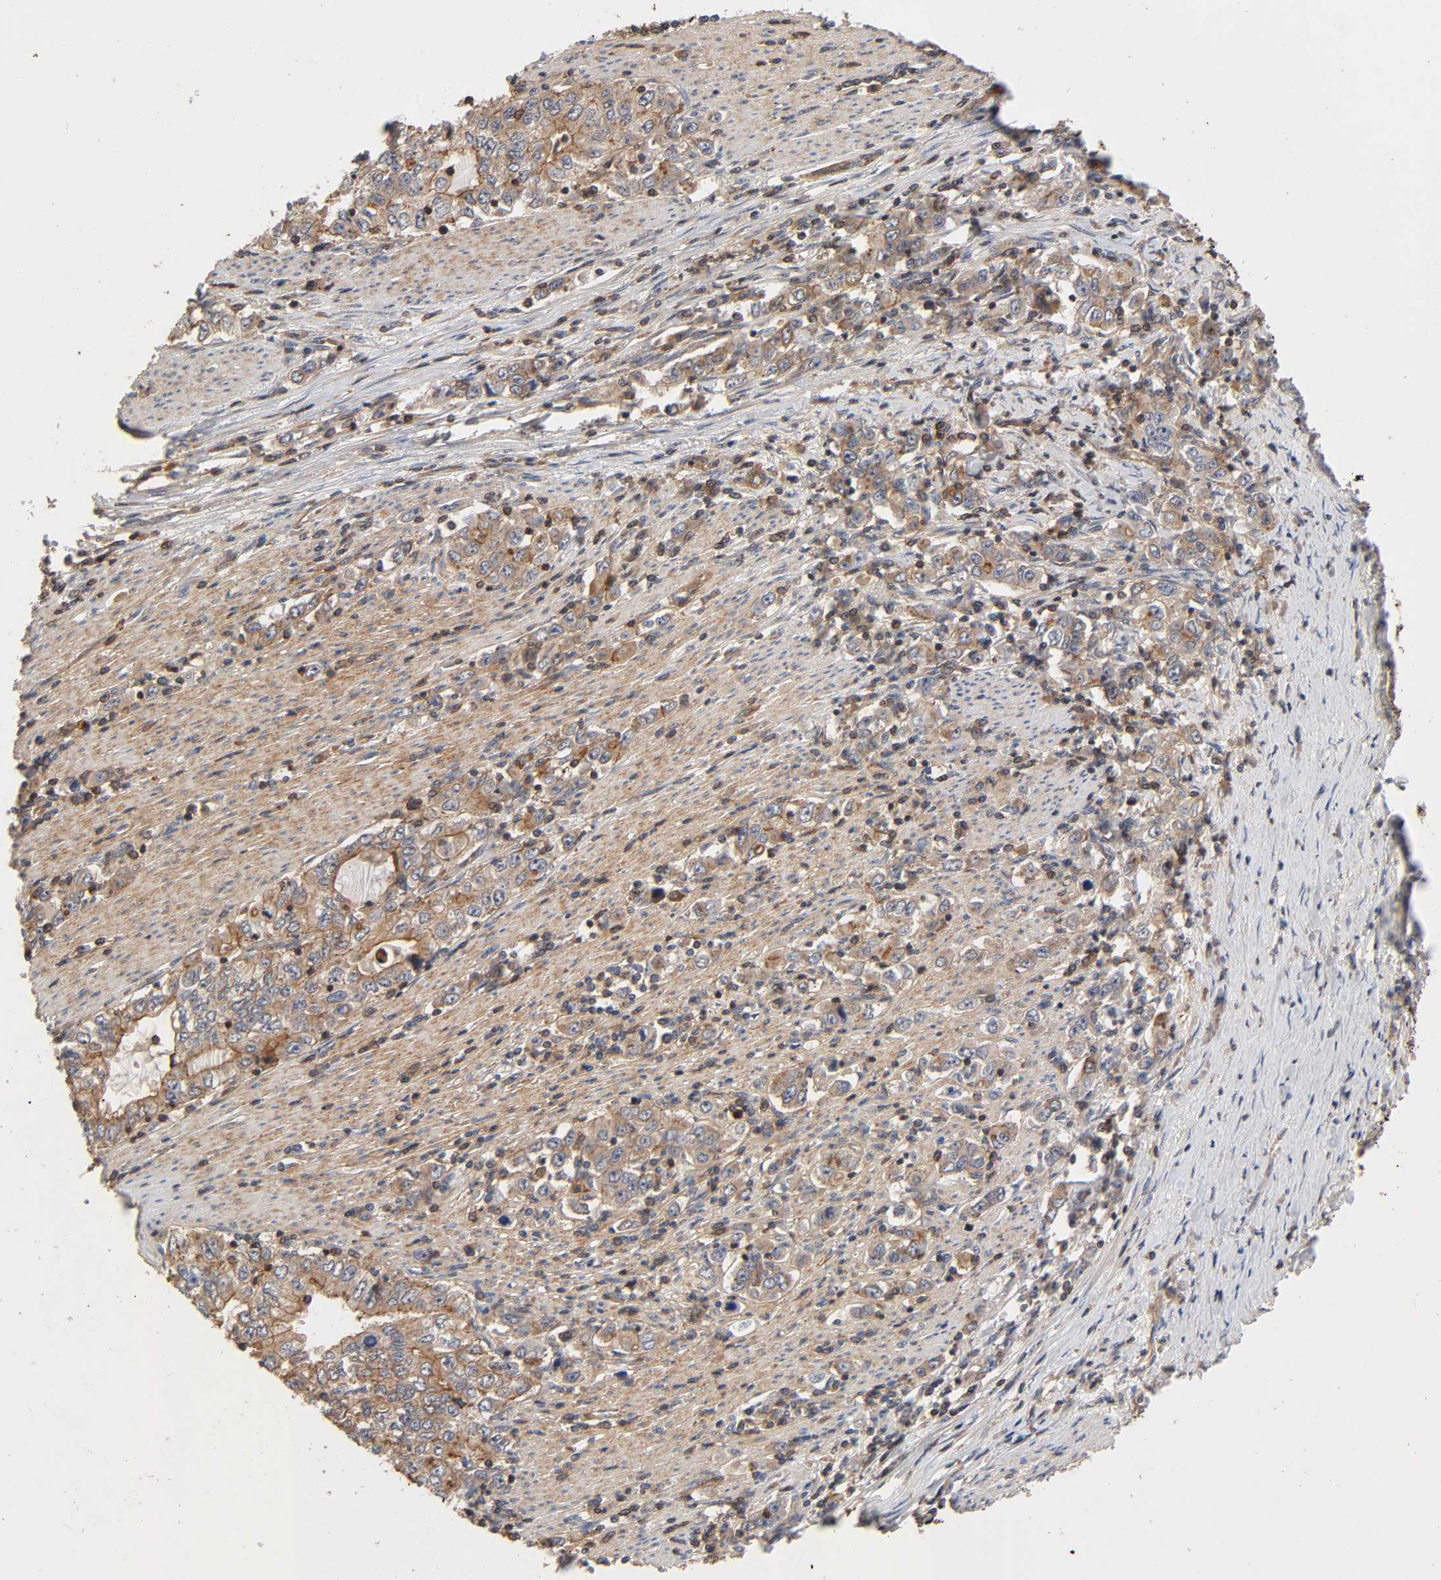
{"staining": {"intensity": "moderate", "quantity": "25%-75%", "location": "cytoplasmic/membranous"}, "tissue": "stomach cancer", "cell_type": "Tumor cells", "image_type": "cancer", "snomed": [{"axis": "morphology", "description": "Adenocarcinoma, NOS"}, {"axis": "topography", "description": "Stomach, lower"}], "caption": "Moderate cytoplasmic/membranous expression for a protein is seen in approximately 25%-75% of tumor cells of stomach cancer (adenocarcinoma) using IHC.", "gene": "LAMTOR2", "patient": {"sex": "female", "age": 72}}